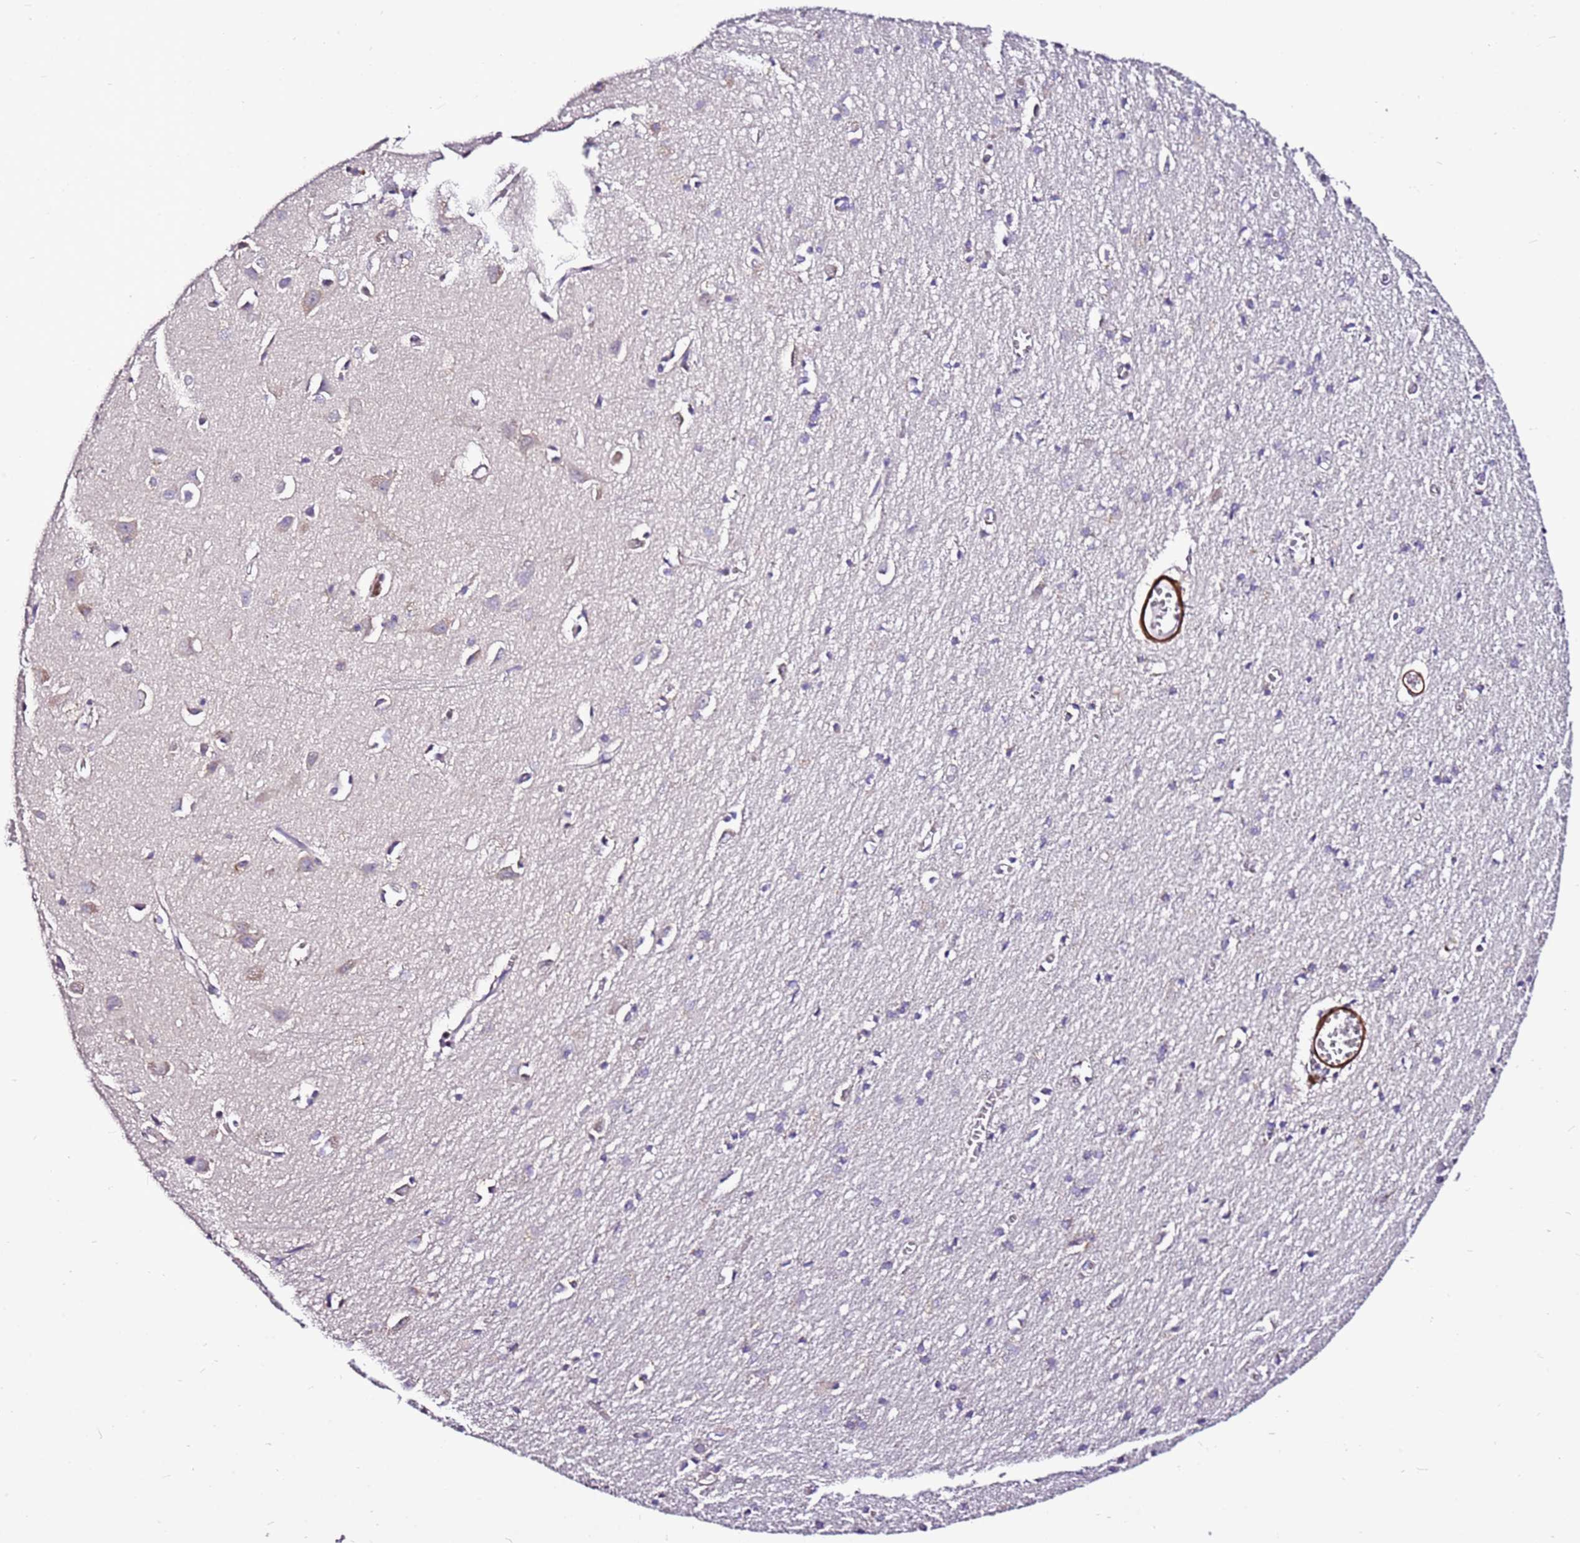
{"staining": {"intensity": "strong", "quantity": "<25%", "location": "cytoplasmic/membranous"}, "tissue": "cerebral cortex", "cell_type": "Endothelial cells", "image_type": "normal", "snomed": [{"axis": "morphology", "description": "Normal tissue, NOS"}, {"axis": "topography", "description": "Cerebral cortex"}], "caption": "Immunohistochemical staining of benign cerebral cortex displays <25% levels of strong cytoplasmic/membranous protein expression in approximately <25% of endothelial cells. Using DAB (brown) and hematoxylin (blue) stains, captured at high magnification using brightfield microscopy.", "gene": "SMIM4", "patient": {"sex": "female", "age": 64}}